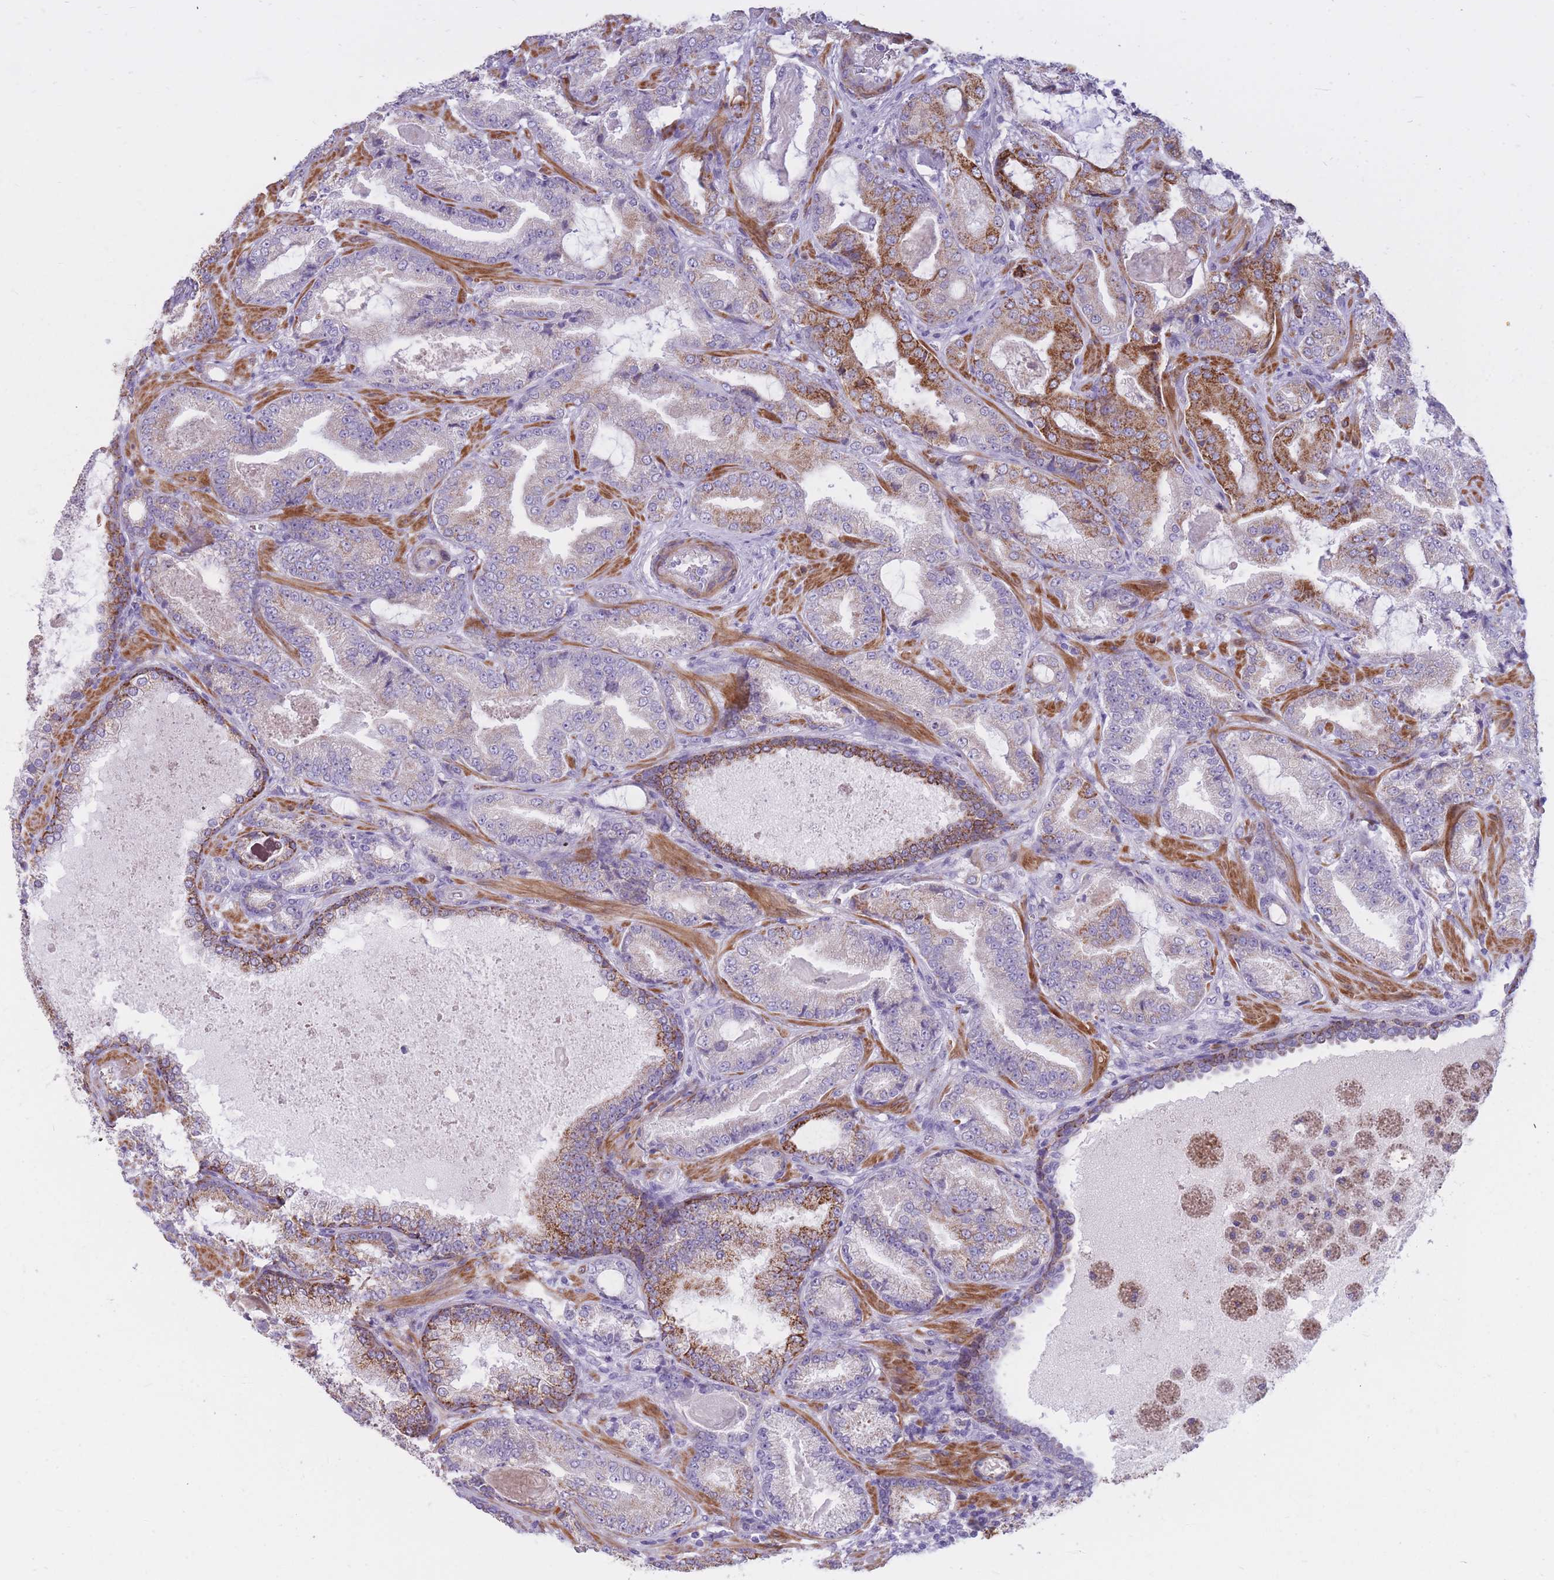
{"staining": {"intensity": "strong", "quantity": "<25%", "location": "cytoplasmic/membranous"}, "tissue": "prostate cancer", "cell_type": "Tumor cells", "image_type": "cancer", "snomed": [{"axis": "morphology", "description": "Adenocarcinoma, High grade"}, {"axis": "topography", "description": "Prostate"}], "caption": "Strong cytoplasmic/membranous protein expression is identified in approximately <25% of tumor cells in prostate adenocarcinoma (high-grade). The staining was performed using DAB, with brown indicating positive protein expression. Nuclei are stained blue with hematoxylin.", "gene": "RNF170", "patient": {"sex": "male", "age": 68}}